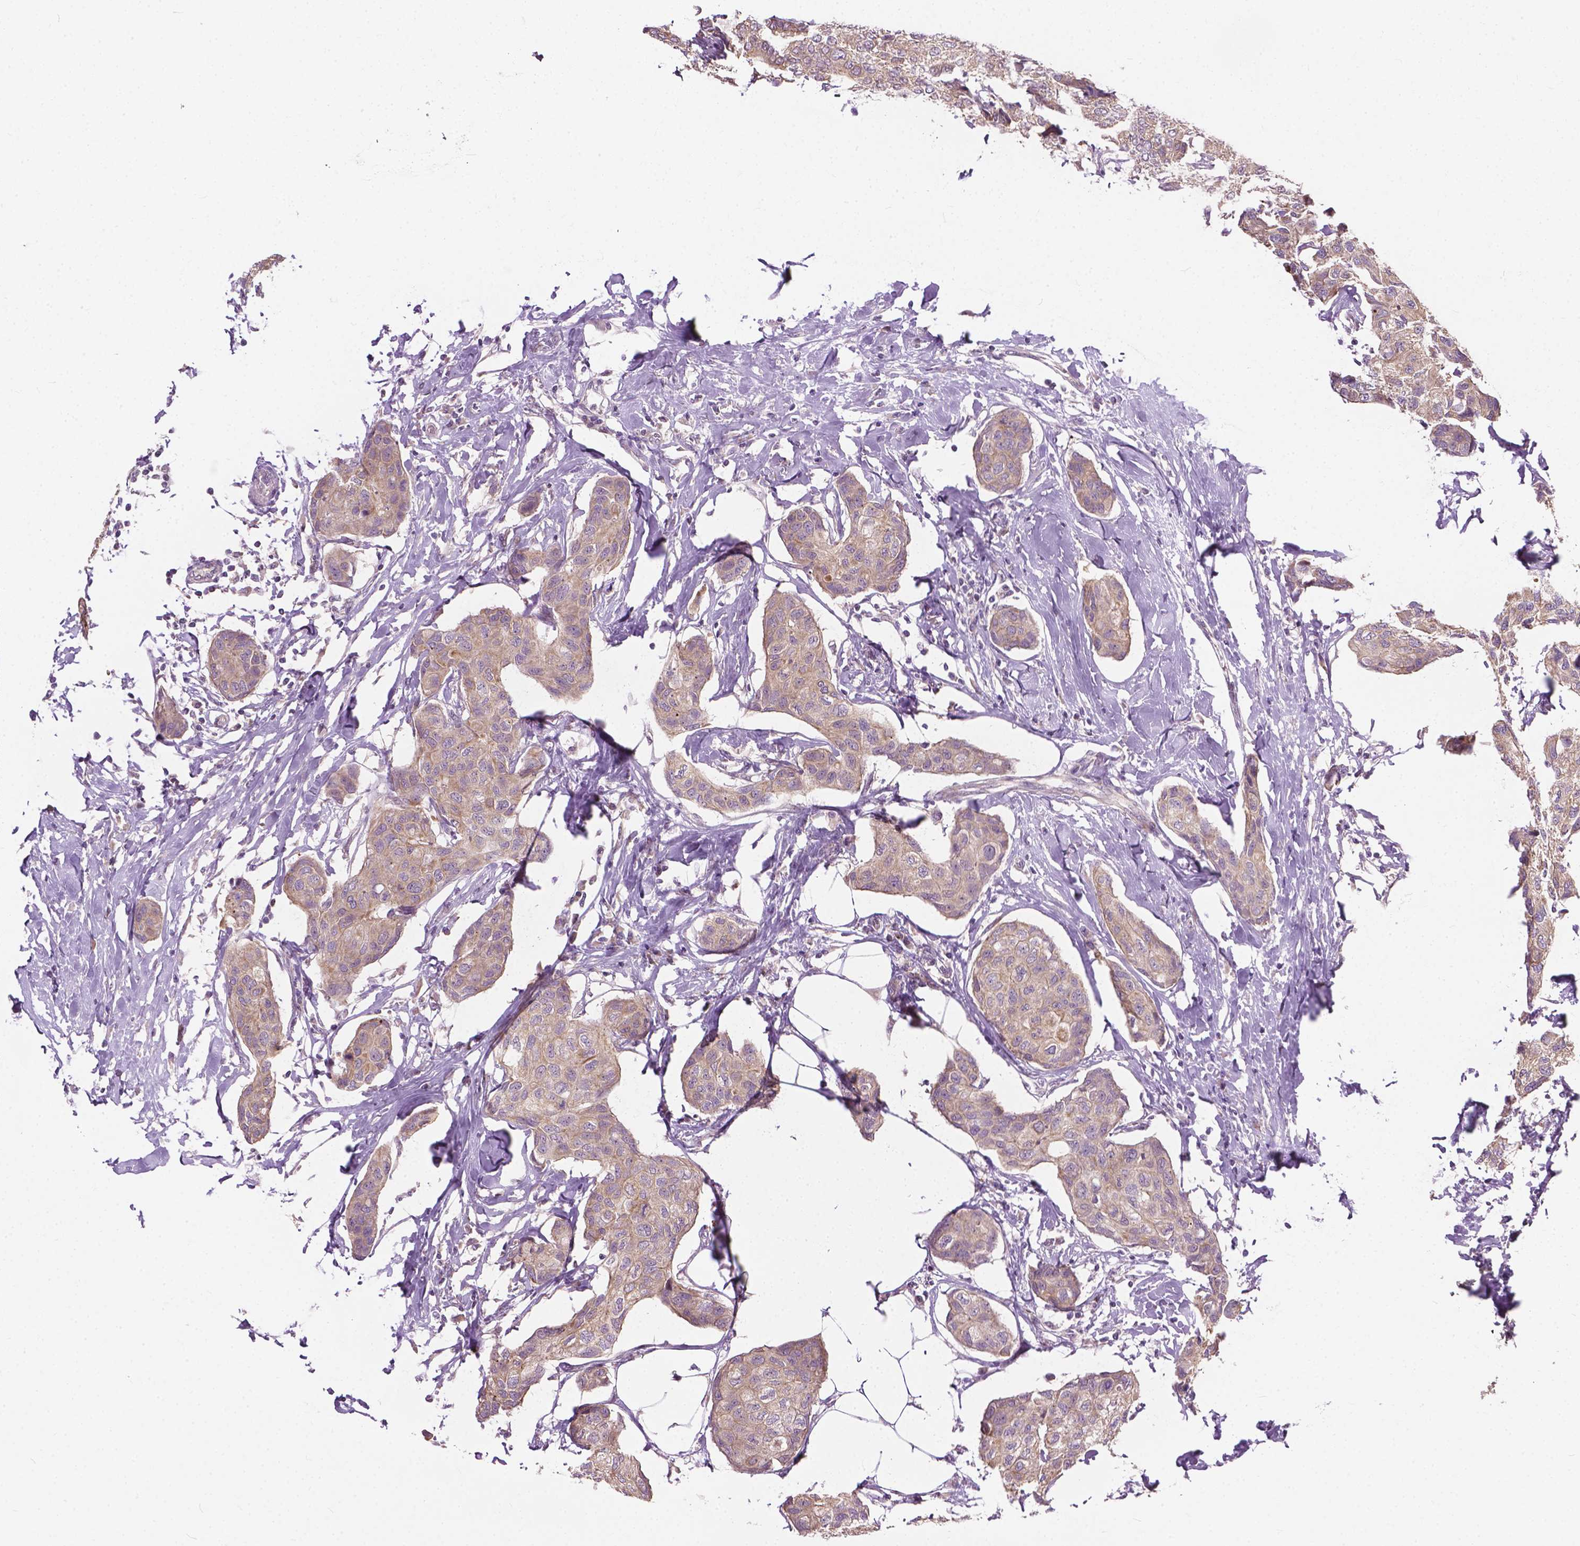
{"staining": {"intensity": "weak", "quantity": "<25%", "location": "cytoplasmic/membranous"}, "tissue": "breast cancer", "cell_type": "Tumor cells", "image_type": "cancer", "snomed": [{"axis": "morphology", "description": "Duct carcinoma"}, {"axis": "topography", "description": "Breast"}], "caption": "Human breast cancer (invasive ductal carcinoma) stained for a protein using IHC reveals no expression in tumor cells.", "gene": "MZT1", "patient": {"sex": "female", "age": 80}}